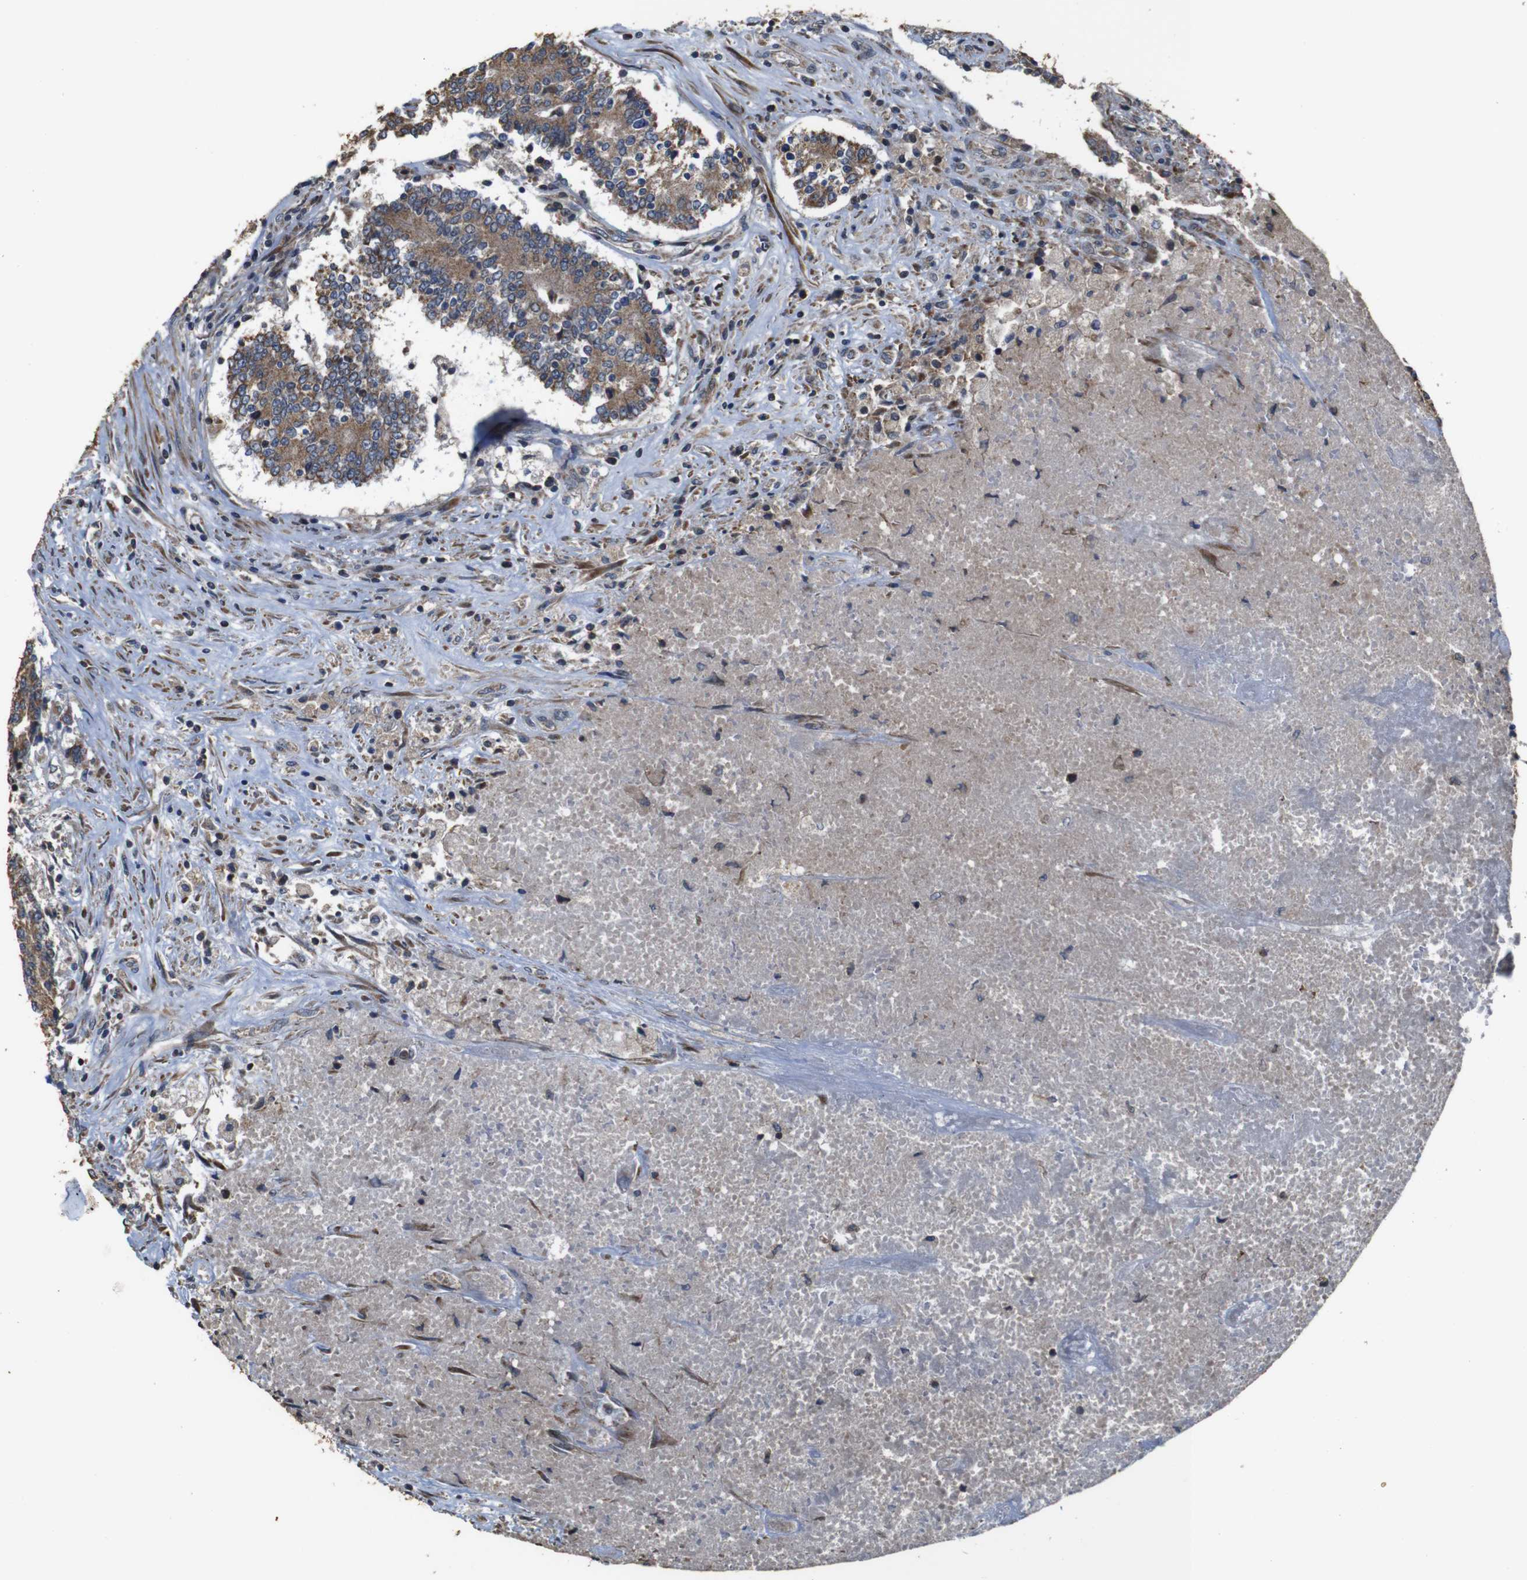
{"staining": {"intensity": "moderate", "quantity": ">75%", "location": "cytoplasmic/membranous"}, "tissue": "prostate cancer", "cell_type": "Tumor cells", "image_type": "cancer", "snomed": [{"axis": "morphology", "description": "Normal tissue, NOS"}, {"axis": "morphology", "description": "Adenocarcinoma, High grade"}, {"axis": "topography", "description": "Prostate"}, {"axis": "topography", "description": "Seminal veicle"}], "caption": "Immunohistochemical staining of adenocarcinoma (high-grade) (prostate) demonstrates moderate cytoplasmic/membranous protein positivity in about >75% of tumor cells. (brown staining indicates protein expression, while blue staining denotes nuclei).", "gene": "SNN", "patient": {"sex": "male", "age": 55}}